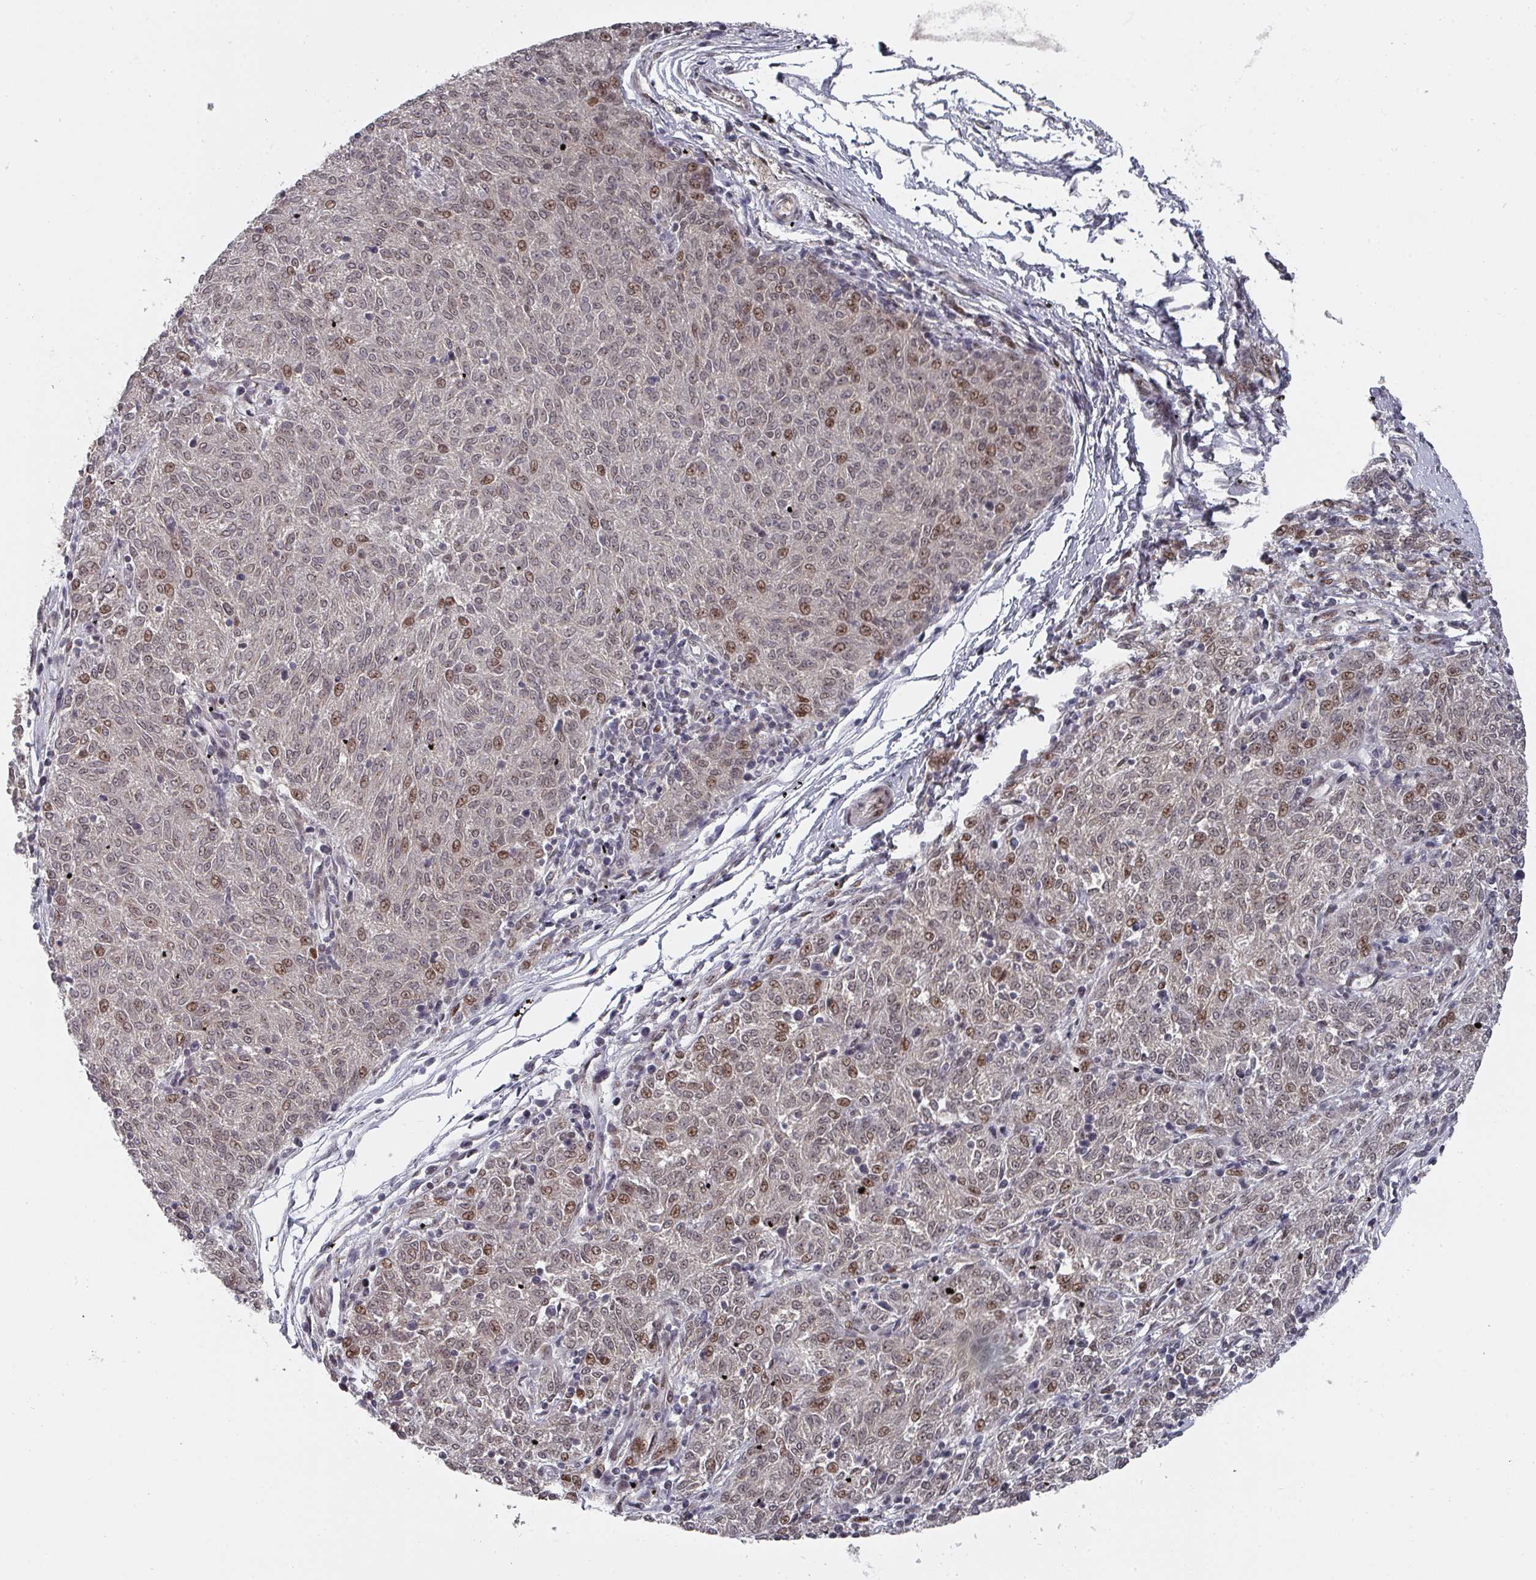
{"staining": {"intensity": "moderate", "quantity": "25%-75%", "location": "nuclear"}, "tissue": "melanoma", "cell_type": "Tumor cells", "image_type": "cancer", "snomed": [{"axis": "morphology", "description": "Malignant melanoma, NOS"}, {"axis": "topography", "description": "Skin"}], "caption": "Malignant melanoma stained with a protein marker displays moderate staining in tumor cells.", "gene": "KIF1C", "patient": {"sex": "female", "age": 72}}